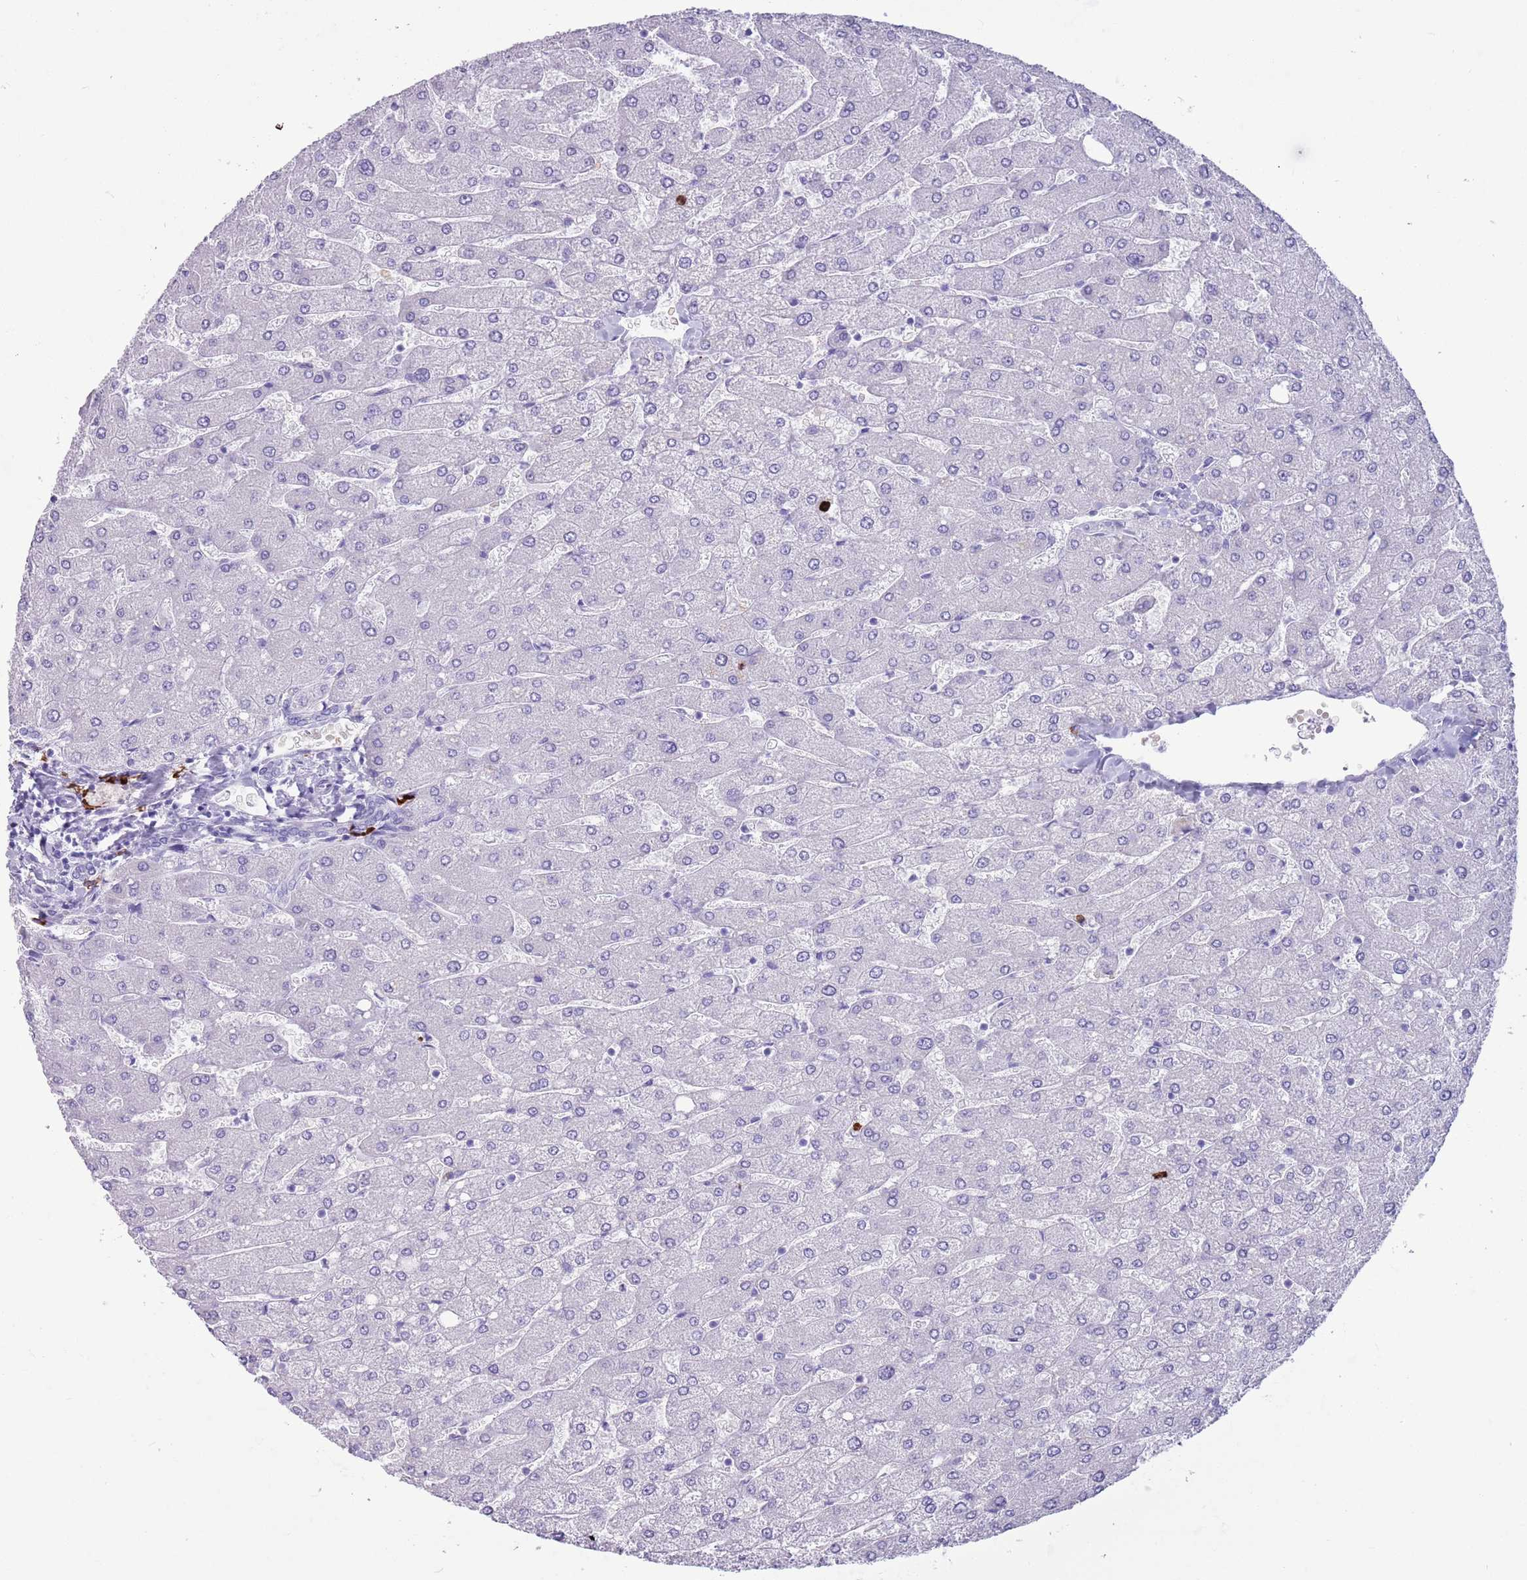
{"staining": {"intensity": "negative", "quantity": "none", "location": "none"}, "tissue": "liver", "cell_type": "Cholangiocytes", "image_type": "normal", "snomed": [{"axis": "morphology", "description": "Normal tissue, NOS"}, {"axis": "topography", "description": "Liver"}], "caption": "Histopathology image shows no protein expression in cholangiocytes of benign liver. (IHC, brightfield microscopy, high magnification).", "gene": "ENSG00000263020", "patient": {"sex": "male", "age": 55}}